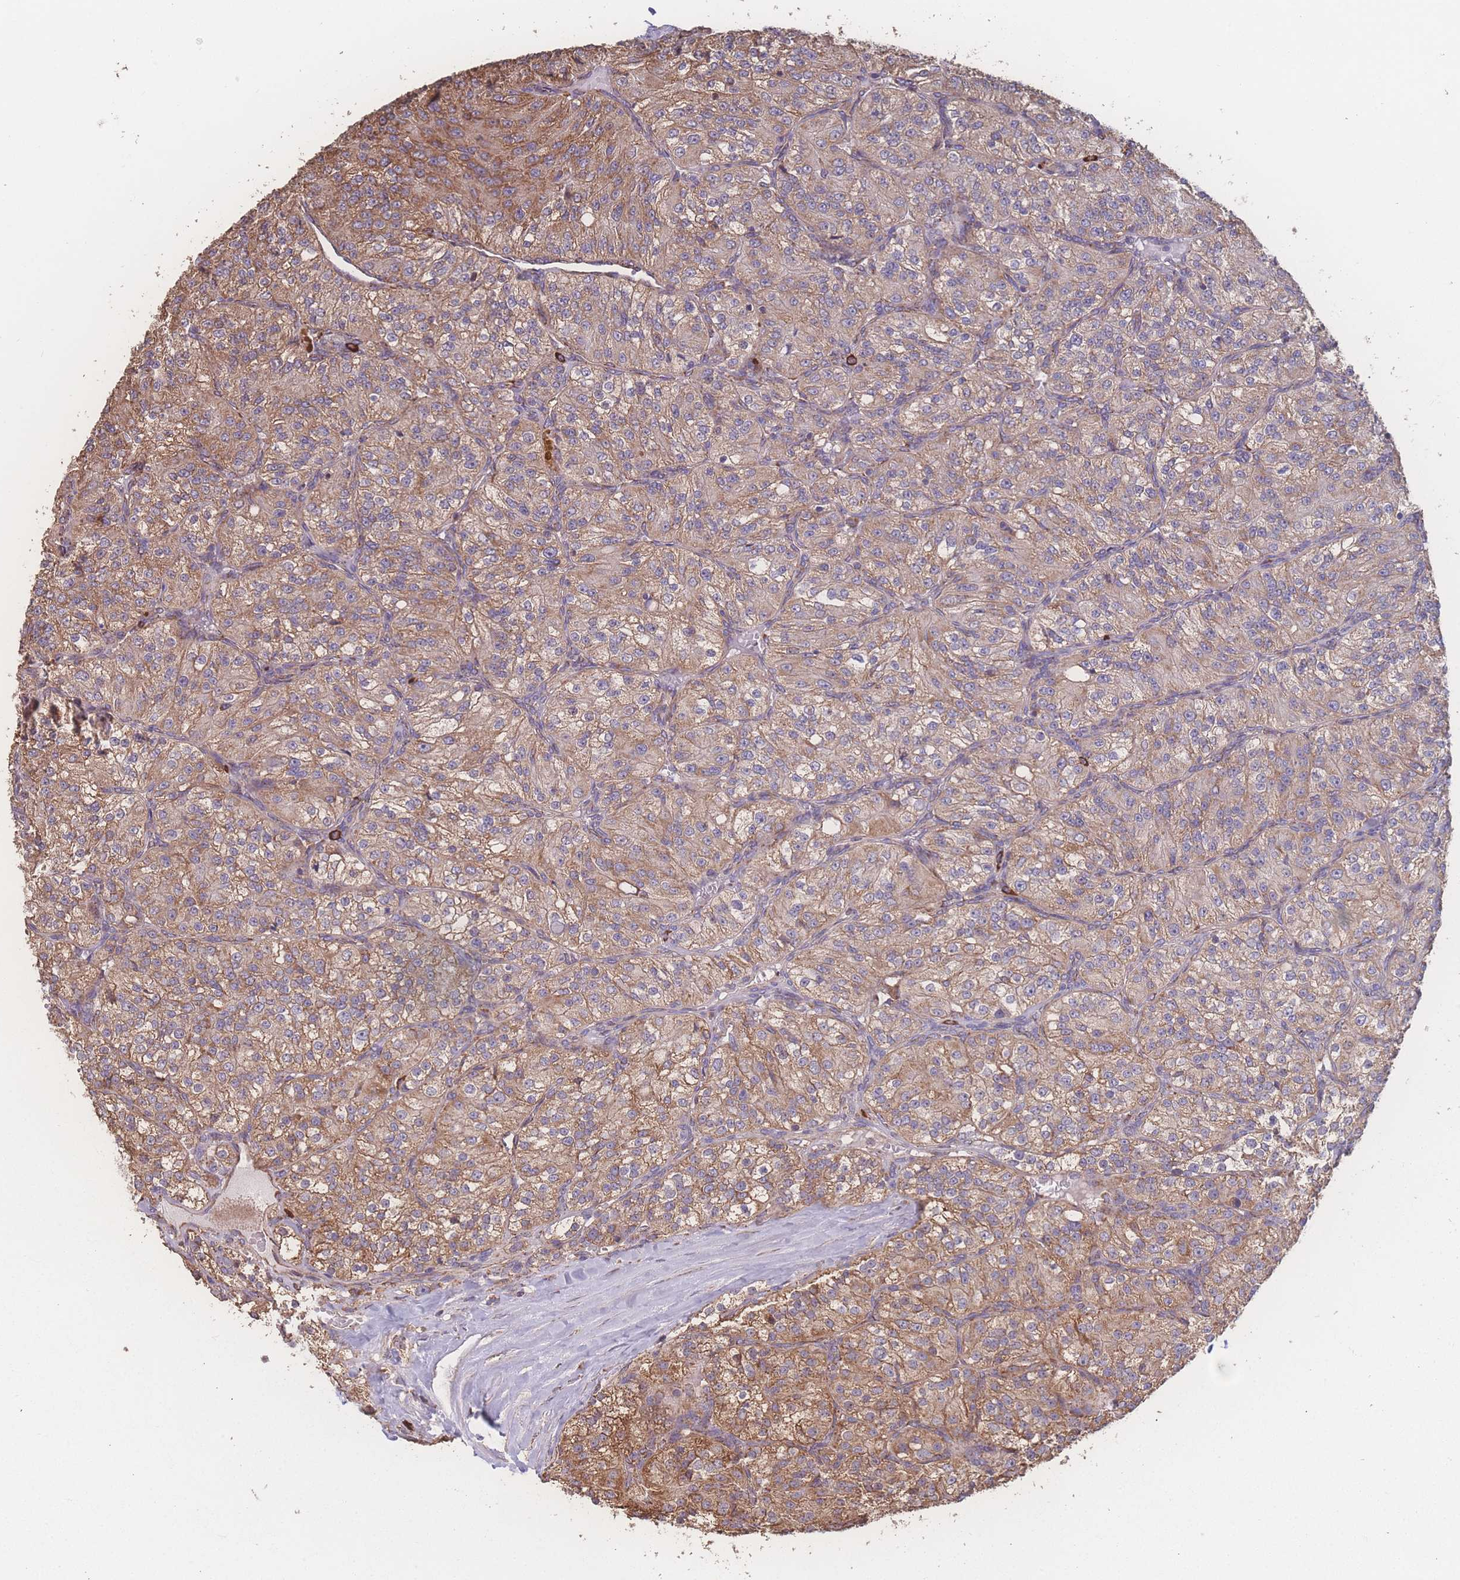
{"staining": {"intensity": "moderate", "quantity": ">75%", "location": "cytoplasmic/membranous"}, "tissue": "renal cancer", "cell_type": "Tumor cells", "image_type": "cancer", "snomed": [{"axis": "morphology", "description": "Adenocarcinoma, NOS"}, {"axis": "topography", "description": "Kidney"}], "caption": "DAB immunohistochemical staining of adenocarcinoma (renal) demonstrates moderate cytoplasmic/membranous protein staining in approximately >75% of tumor cells.", "gene": "SGSM3", "patient": {"sex": "female", "age": 63}}